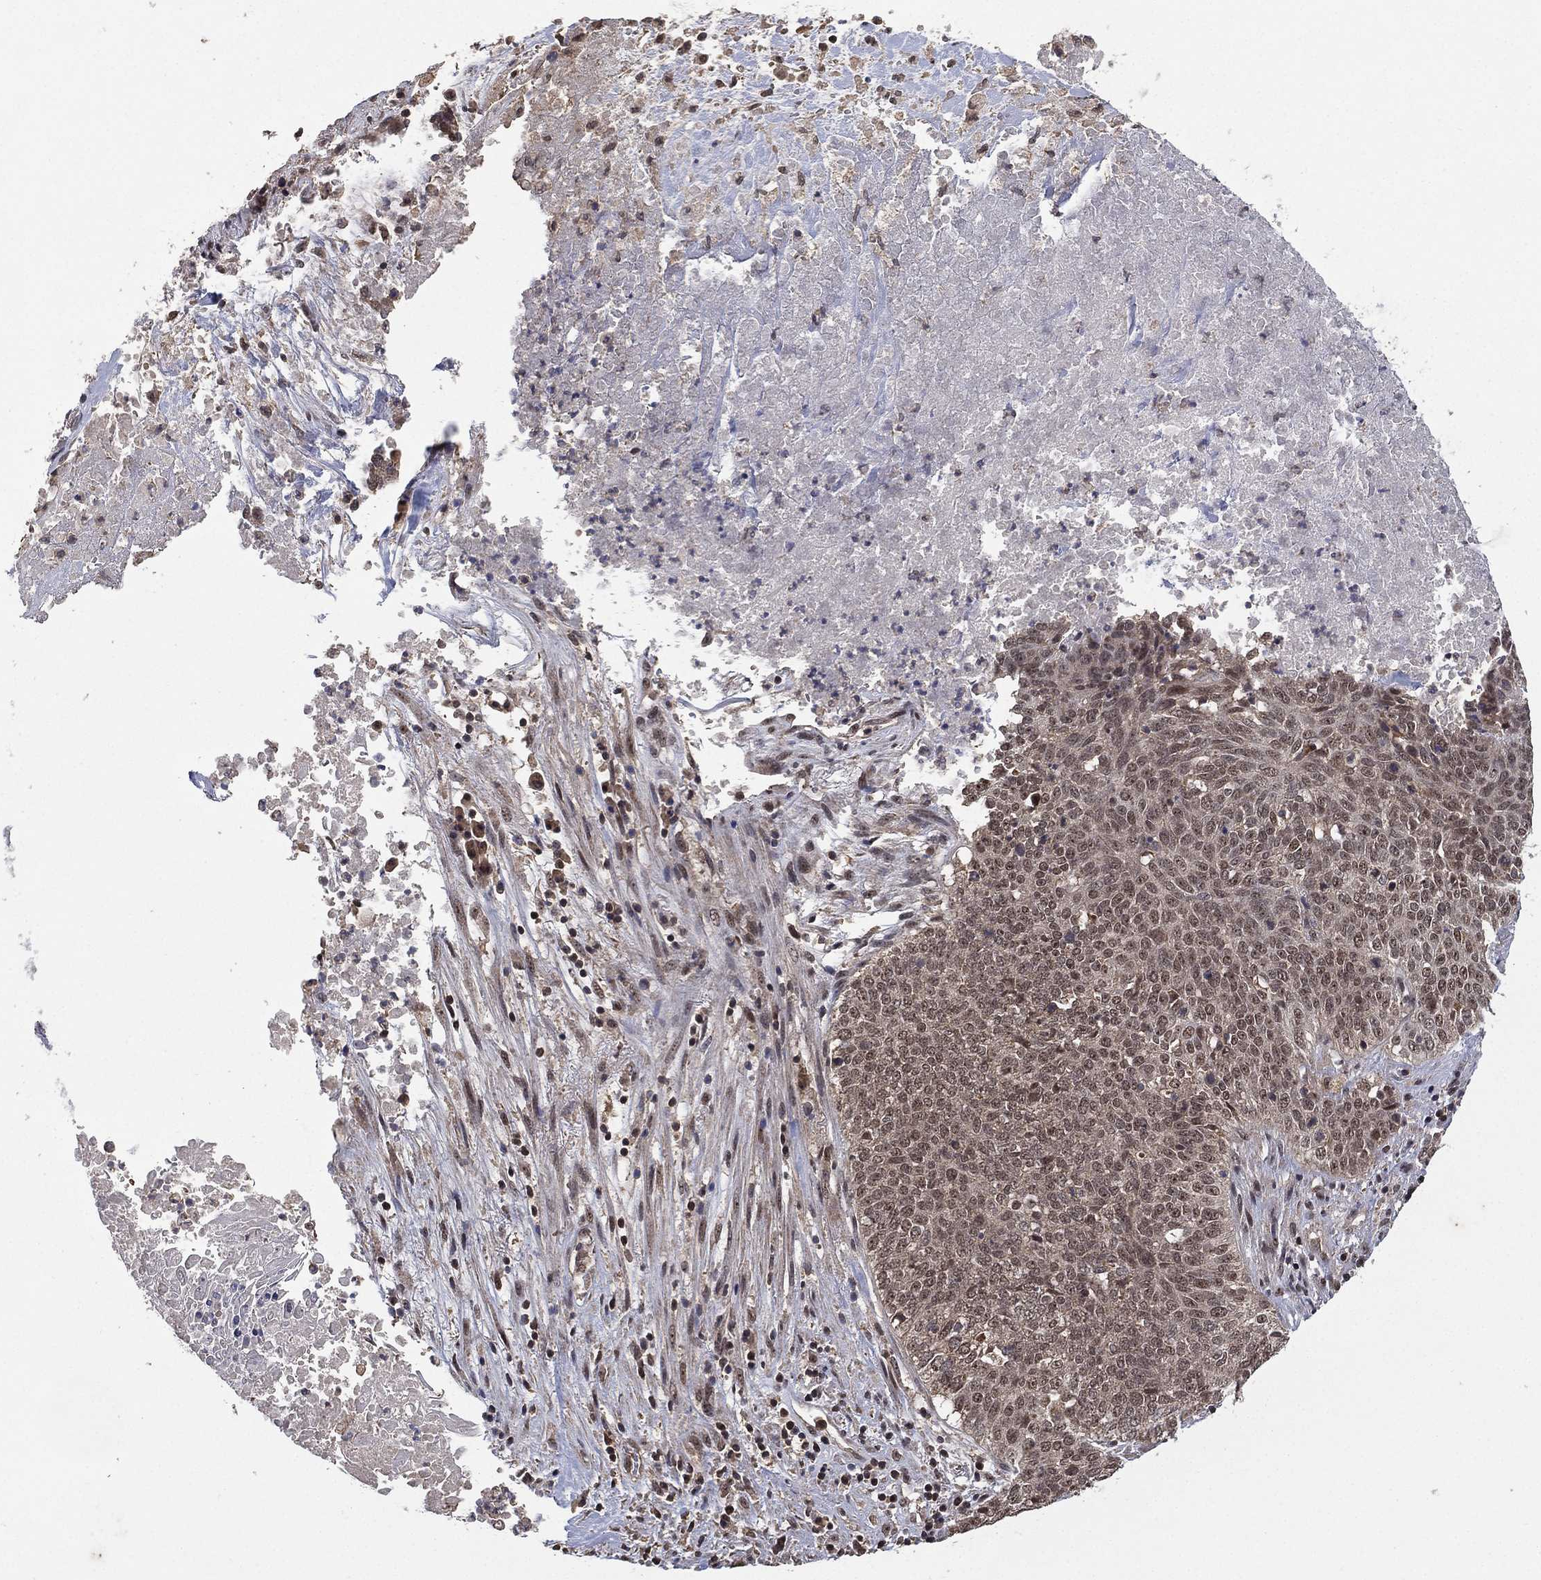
{"staining": {"intensity": "negative", "quantity": "none", "location": "none"}, "tissue": "lung cancer", "cell_type": "Tumor cells", "image_type": "cancer", "snomed": [{"axis": "morphology", "description": "Squamous cell carcinoma, NOS"}, {"axis": "topography", "description": "Lung"}], "caption": "Immunohistochemistry image of lung squamous cell carcinoma stained for a protein (brown), which shows no staining in tumor cells.", "gene": "NELFCD", "patient": {"sex": "male", "age": 64}}